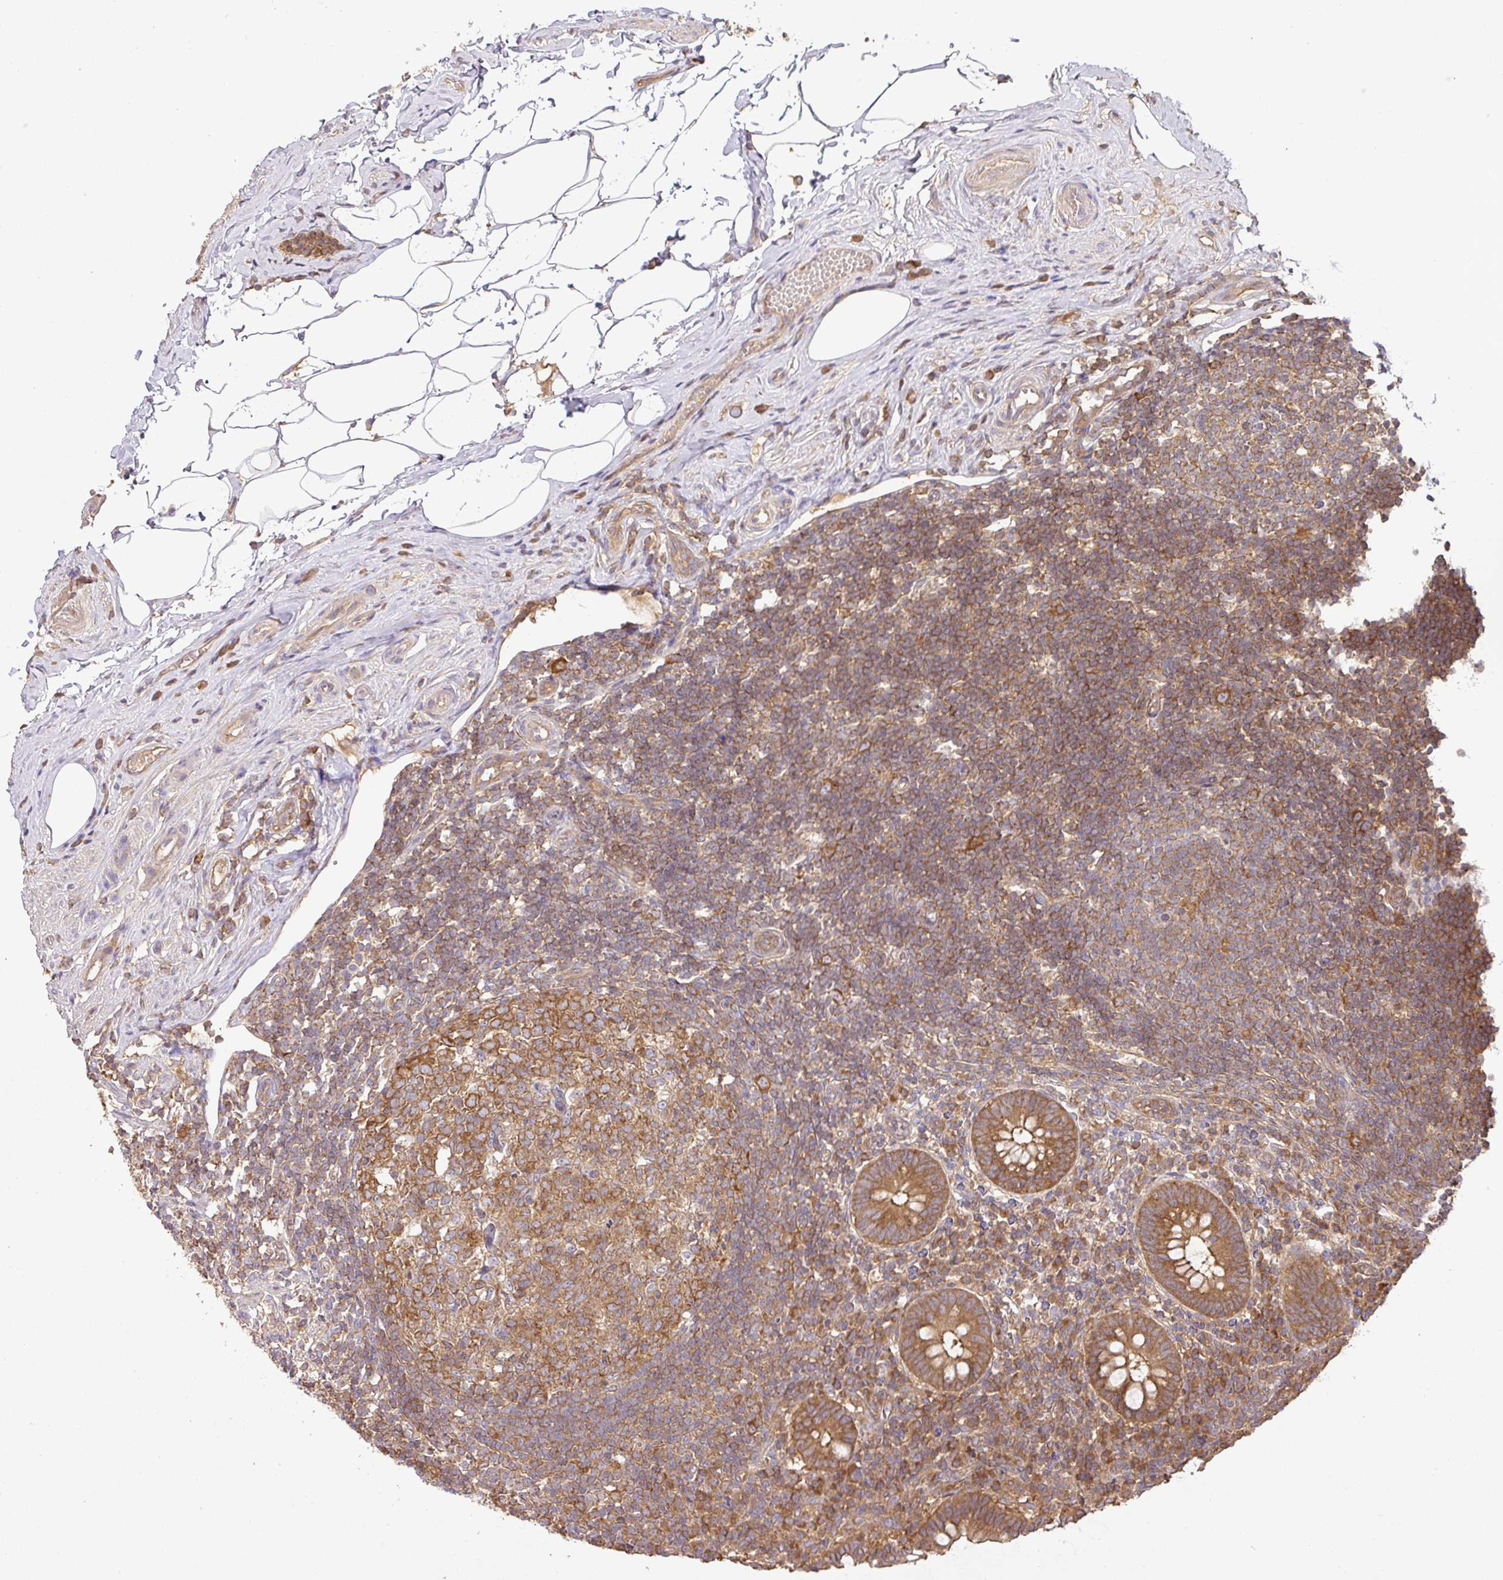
{"staining": {"intensity": "strong", "quantity": ">75%", "location": "cytoplasmic/membranous"}, "tissue": "appendix", "cell_type": "Glandular cells", "image_type": "normal", "snomed": [{"axis": "morphology", "description": "Normal tissue, NOS"}, {"axis": "topography", "description": "Appendix"}], "caption": "Glandular cells demonstrate strong cytoplasmic/membranous staining in approximately >75% of cells in normal appendix. (Stains: DAB in brown, nuclei in blue, Microscopy: brightfield microscopy at high magnification).", "gene": "GSPT1", "patient": {"sex": "female", "age": 56}}